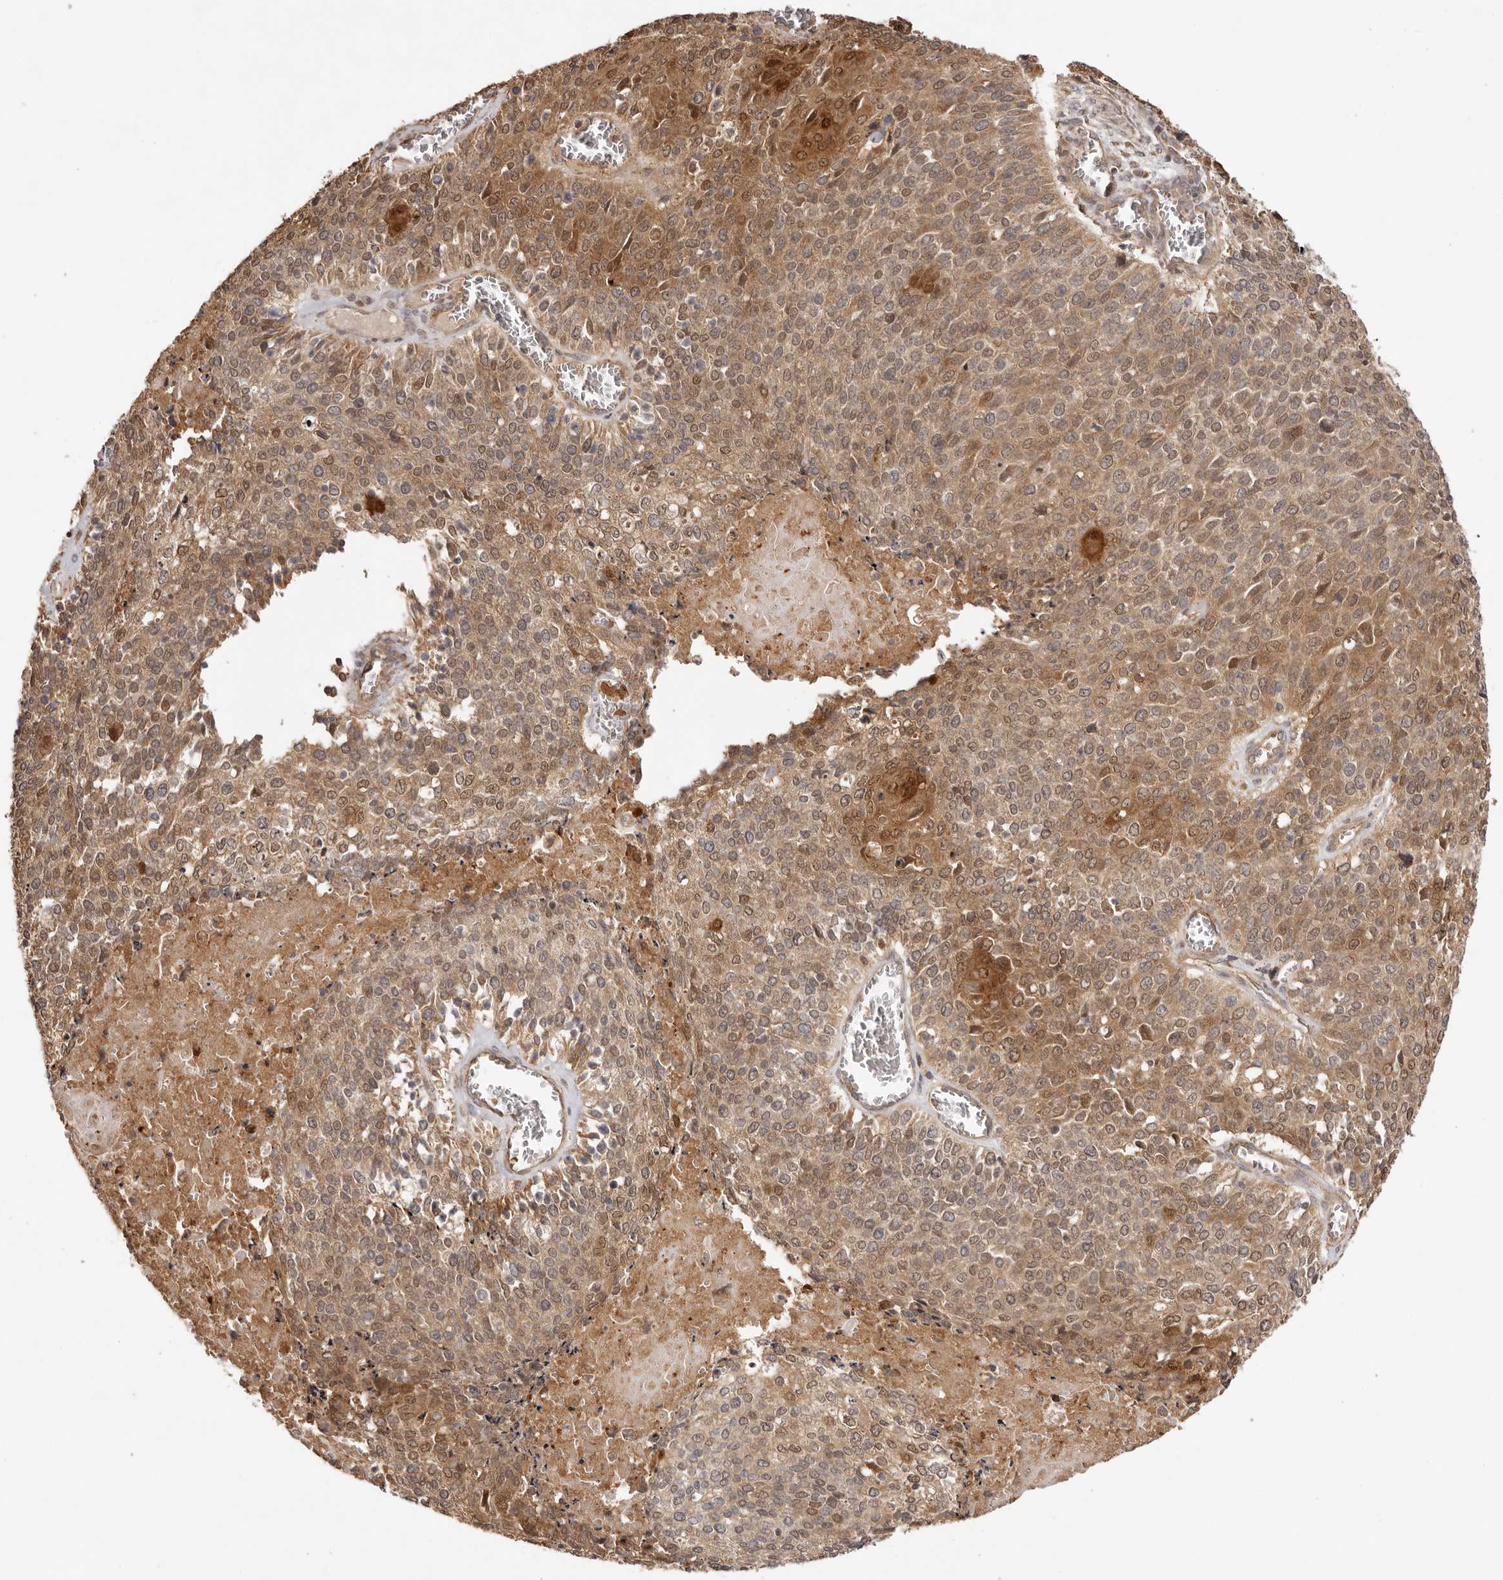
{"staining": {"intensity": "moderate", "quantity": ">75%", "location": "cytoplasmic/membranous,nuclear"}, "tissue": "cervical cancer", "cell_type": "Tumor cells", "image_type": "cancer", "snomed": [{"axis": "morphology", "description": "Squamous cell carcinoma, NOS"}, {"axis": "topography", "description": "Cervix"}], "caption": "Squamous cell carcinoma (cervical) tissue demonstrates moderate cytoplasmic/membranous and nuclear positivity in about >75% of tumor cells", "gene": "UBR2", "patient": {"sex": "female", "age": 39}}